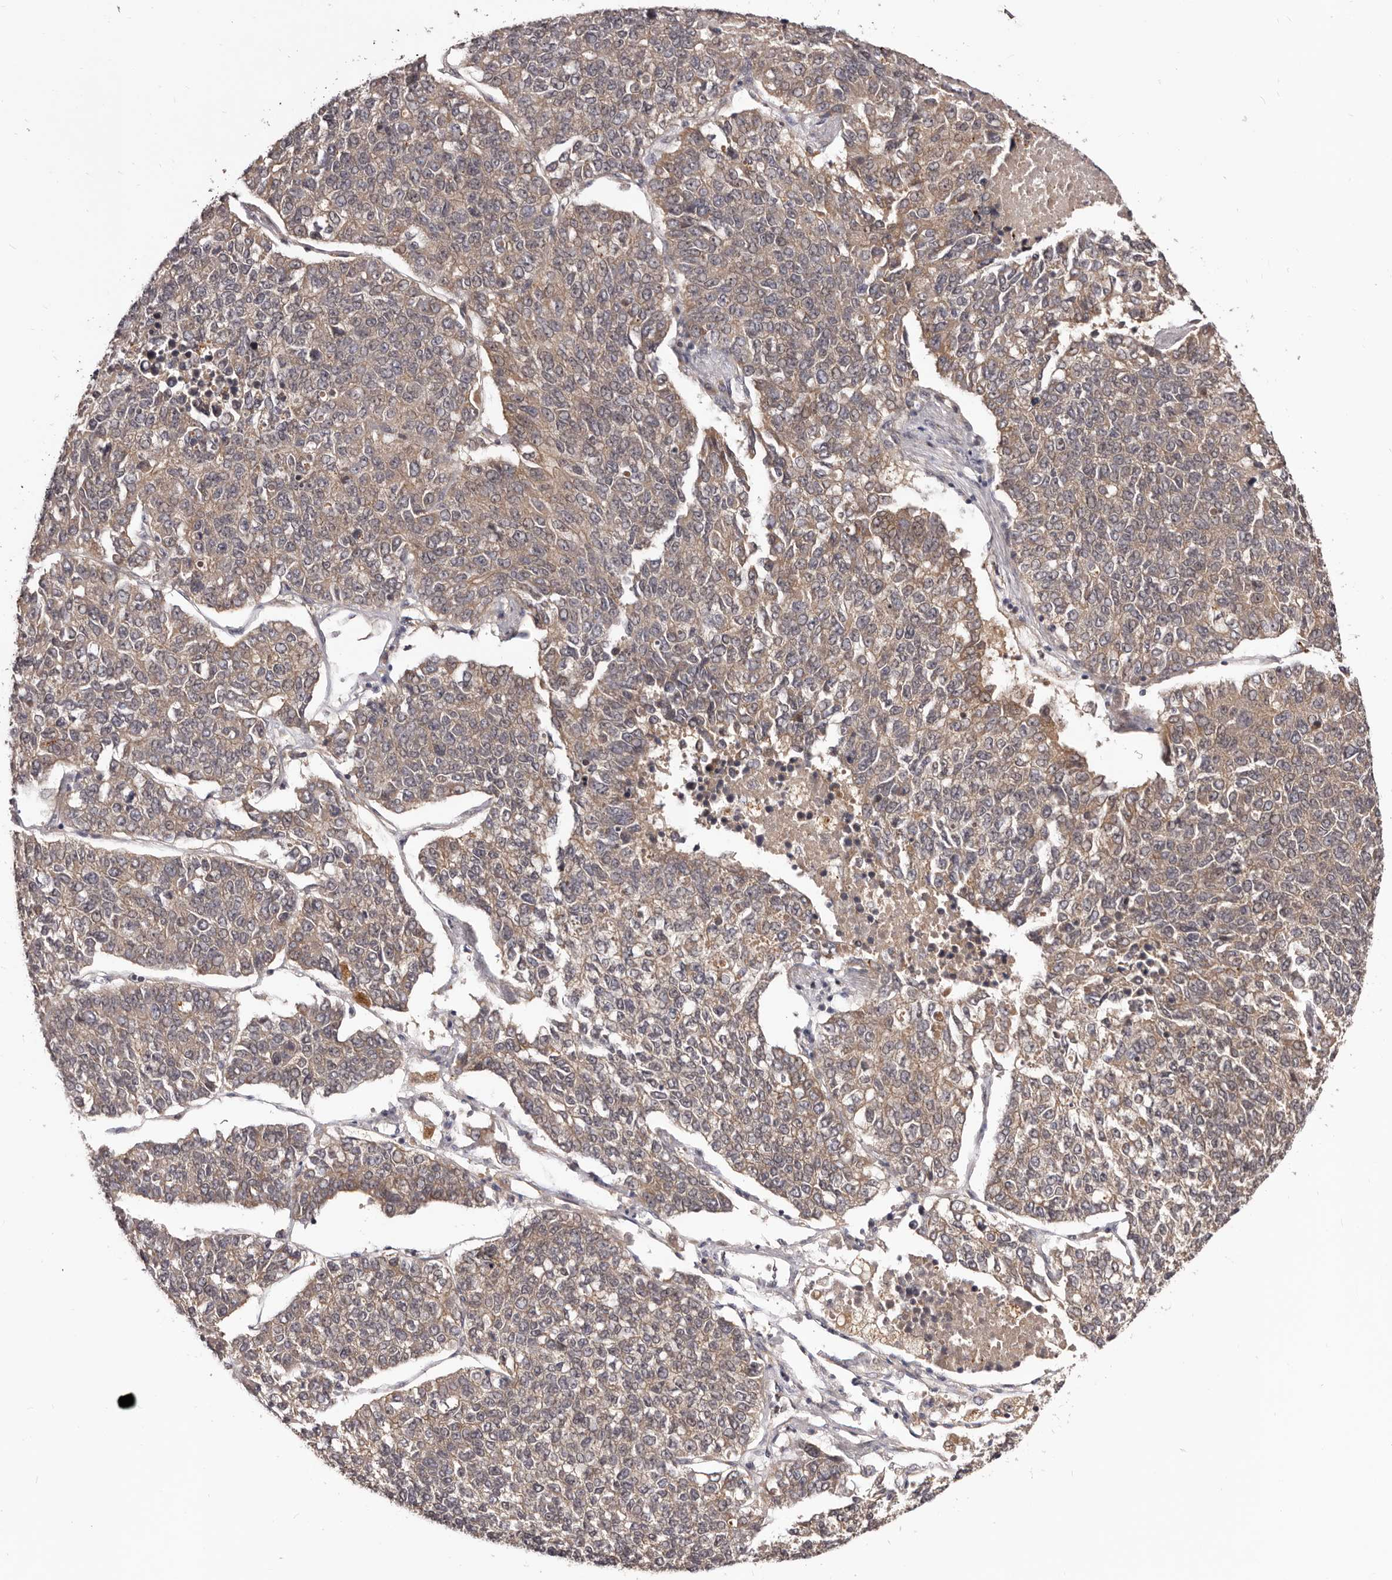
{"staining": {"intensity": "weak", "quantity": ">75%", "location": "cytoplasmic/membranous"}, "tissue": "lung cancer", "cell_type": "Tumor cells", "image_type": "cancer", "snomed": [{"axis": "morphology", "description": "Adenocarcinoma, NOS"}, {"axis": "topography", "description": "Lung"}], "caption": "Lung cancer (adenocarcinoma) stained for a protein displays weak cytoplasmic/membranous positivity in tumor cells. (Brightfield microscopy of DAB IHC at high magnification).", "gene": "MDP1", "patient": {"sex": "male", "age": 49}}